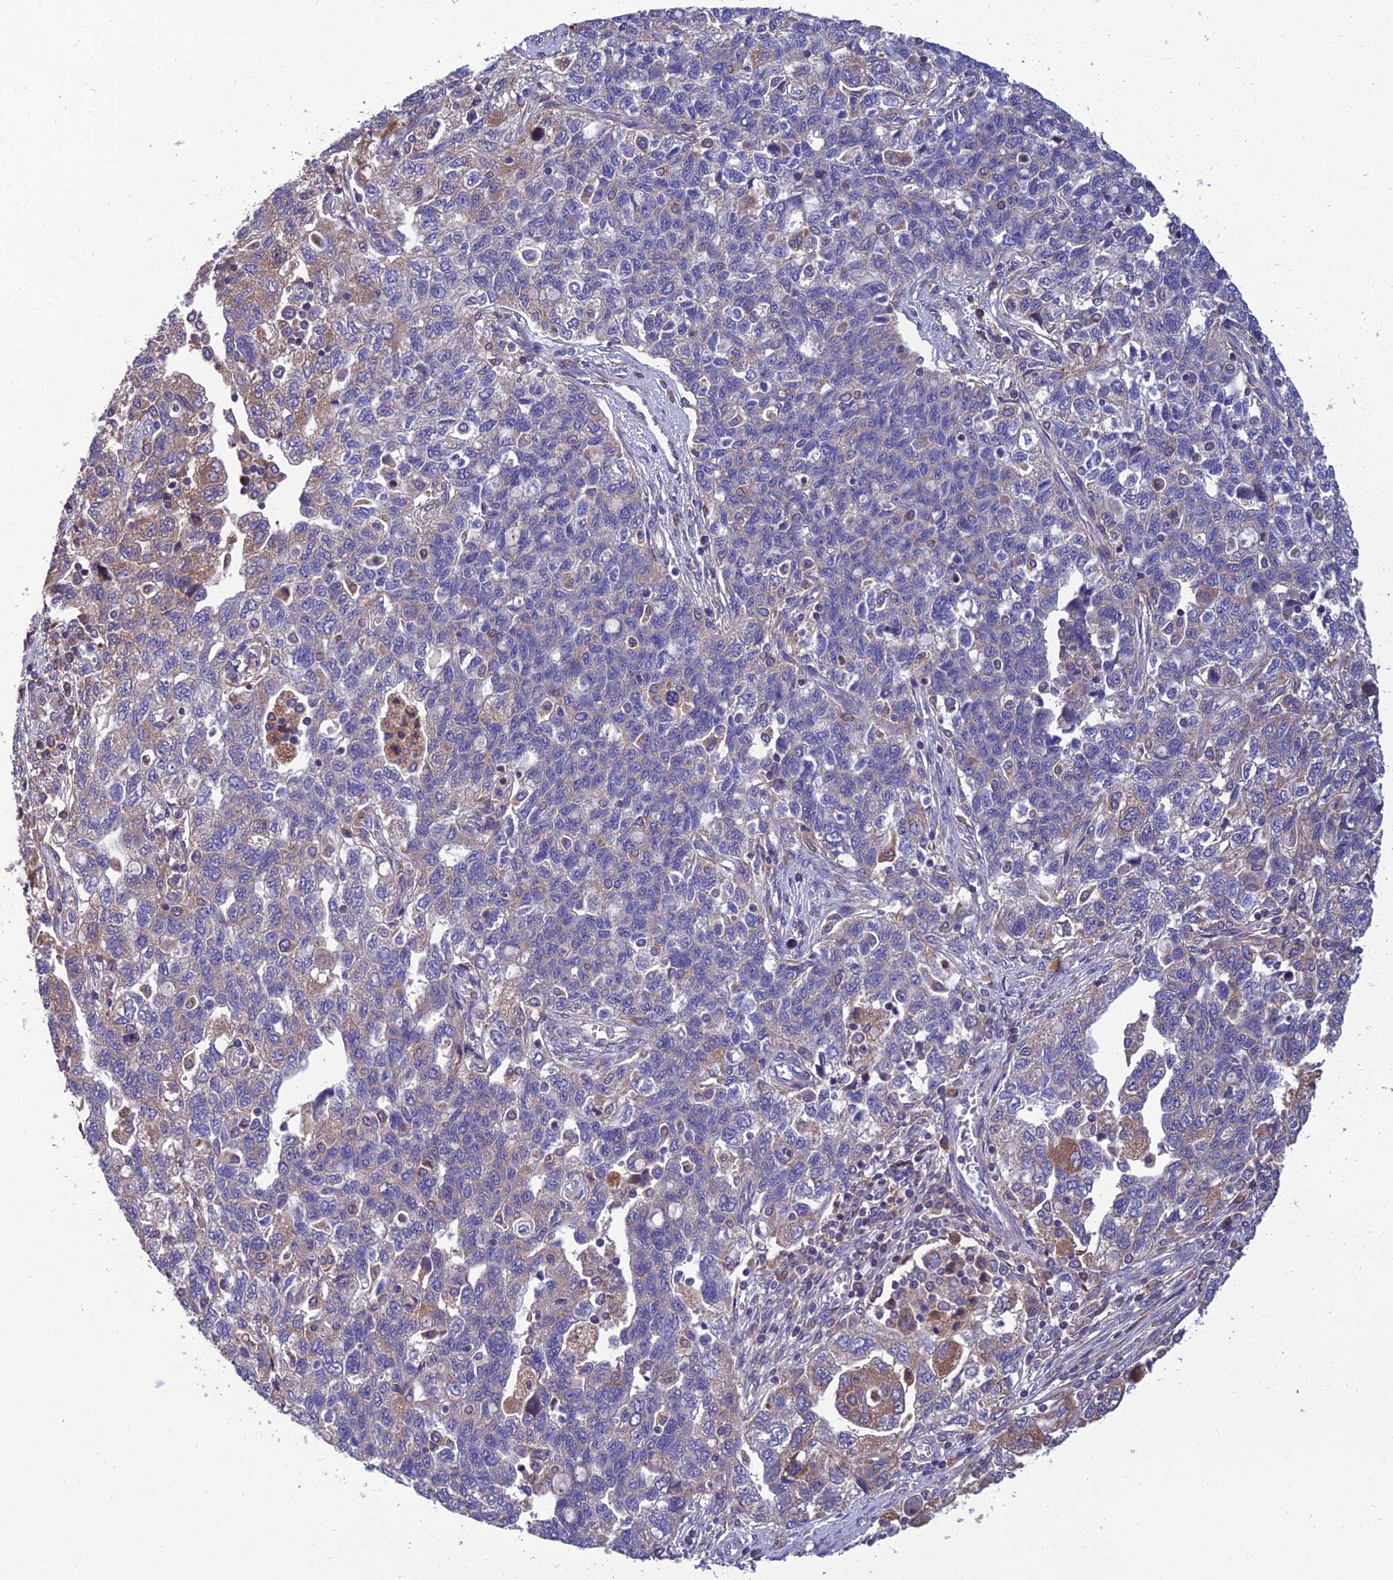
{"staining": {"intensity": "moderate", "quantity": "25%-75%", "location": "cytoplasmic/membranous"}, "tissue": "ovarian cancer", "cell_type": "Tumor cells", "image_type": "cancer", "snomed": [{"axis": "morphology", "description": "Carcinoma, NOS"}, {"axis": "morphology", "description": "Cystadenocarcinoma, serous, NOS"}, {"axis": "topography", "description": "Ovary"}], "caption": "High-power microscopy captured an IHC image of ovarian cancer (carcinoma), revealing moderate cytoplasmic/membranous positivity in about 25%-75% of tumor cells. (DAB IHC with brightfield microscopy, high magnification).", "gene": "UMAD1", "patient": {"sex": "female", "age": 69}}